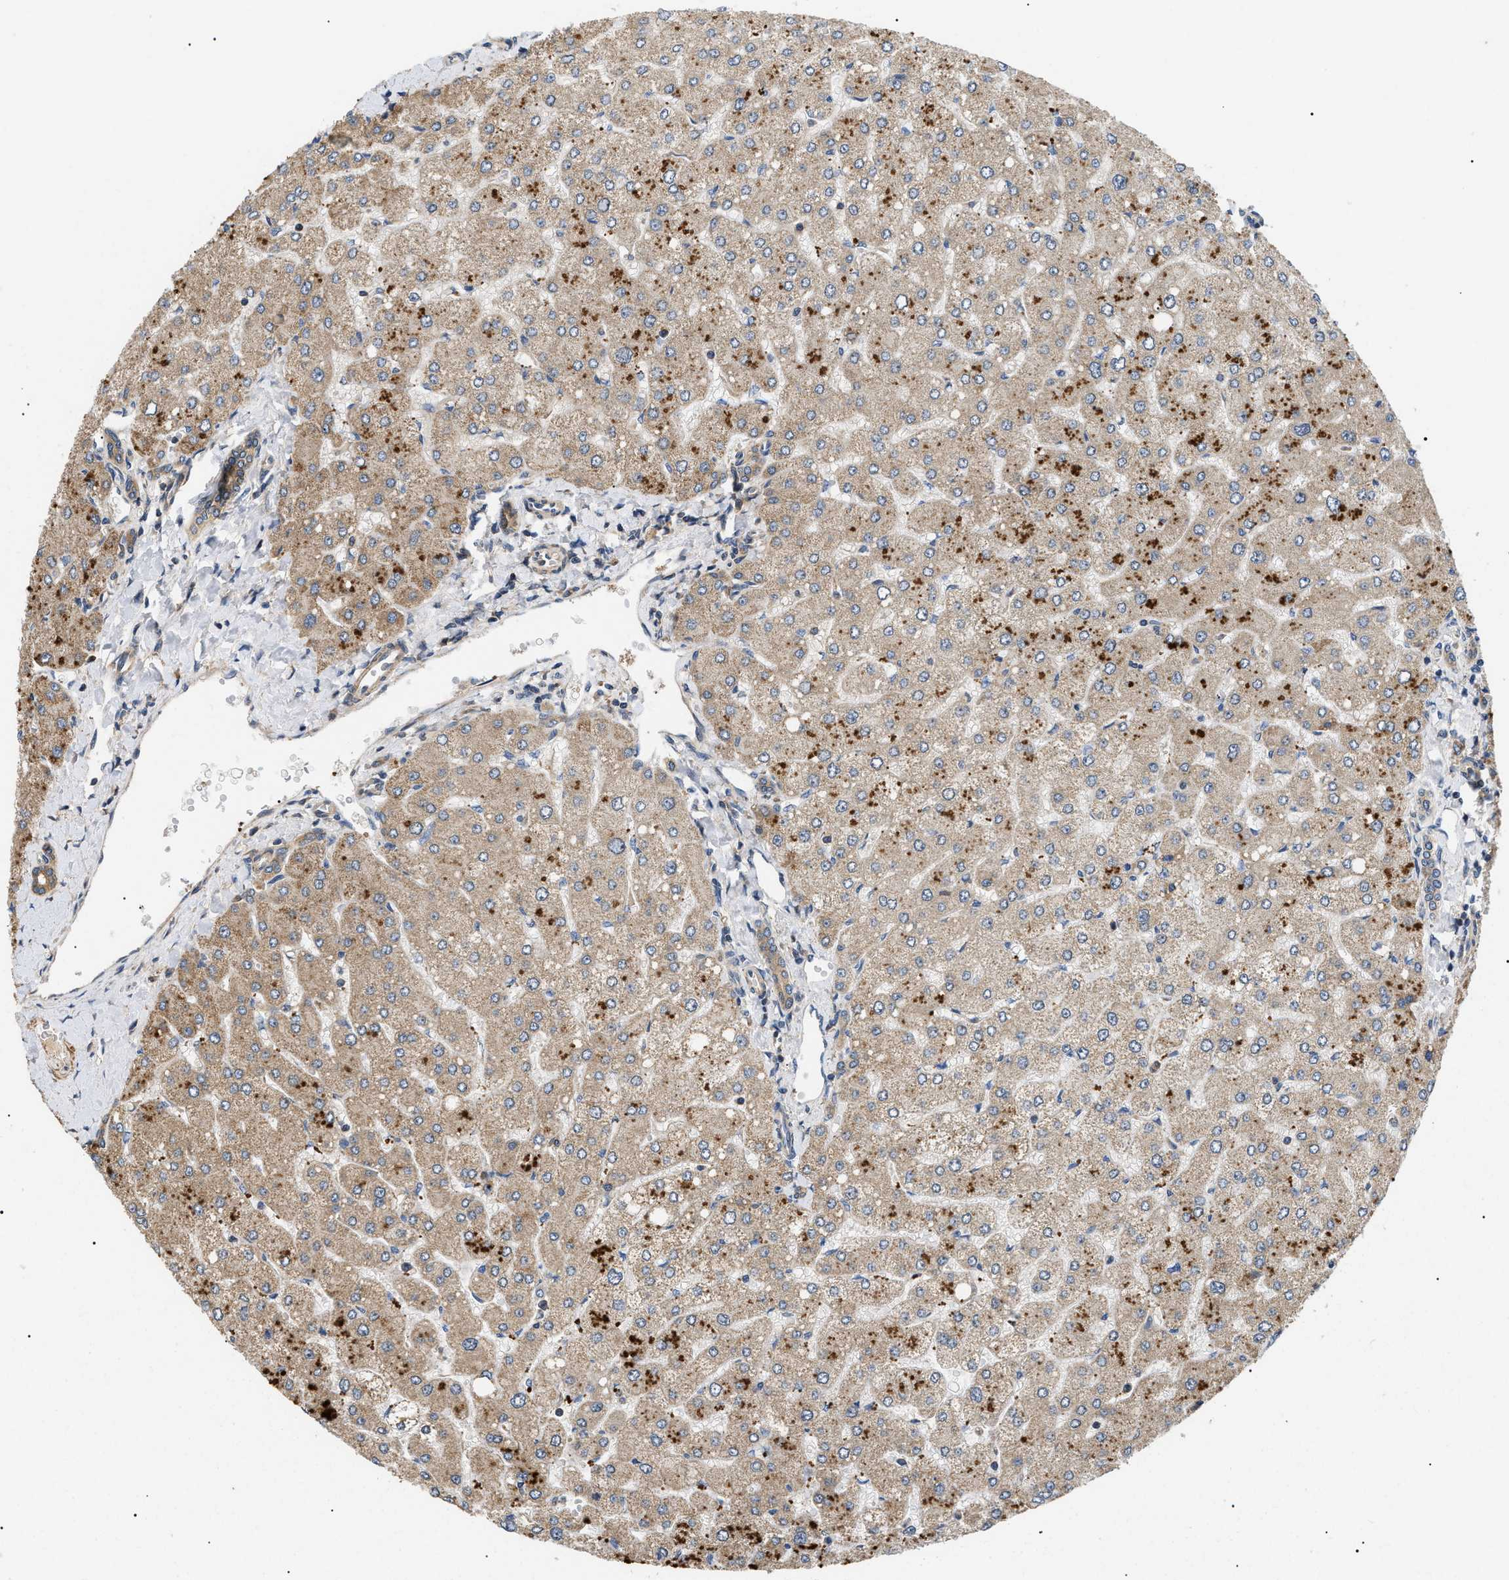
{"staining": {"intensity": "moderate", "quantity": ">75%", "location": "cytoplasmic/membranous"}, "tissue": "liver", "cell_type": "Cholangiocytes", "image_type": "normal", "snomed": [{"axis": "morphology", "description": "Normal tissue, NOS"}, {"axis": "topography", "description": "Liver"}], "caption": "This is a histology image of immunohistochemistry staining of unremarkable liver, which shows moderate positivity in the cytoplasmic/membranous of cholangiocytes.", "gene": "PPM1B", "patient": {"sex": "male", "age": 55}}